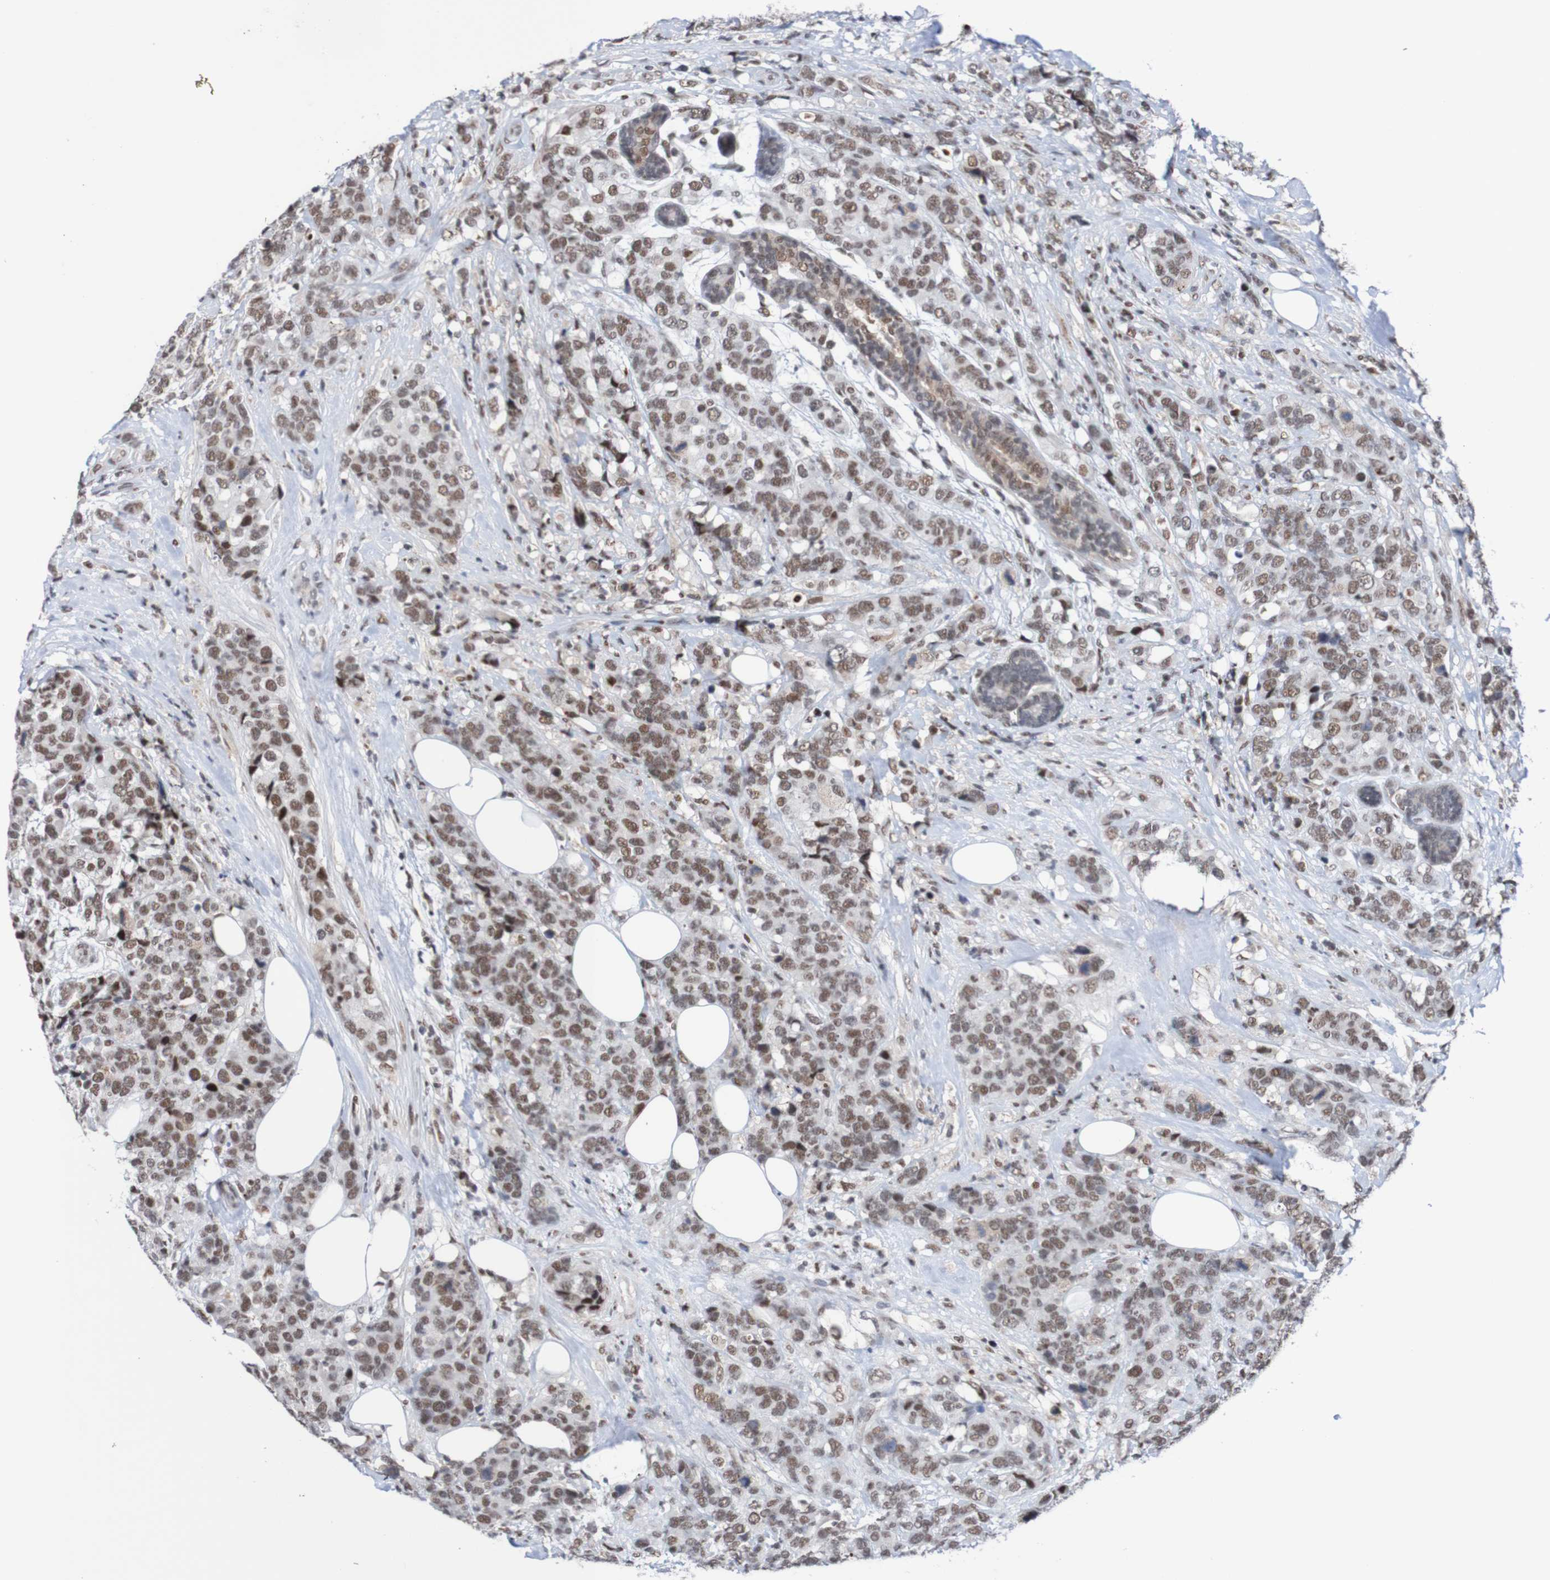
{"staining": {"intensity": "moderate", "quantity": ">75%", "location": "nuclear"}, "tissue": "breast cancer", "cell_type": "Tumor cells", "image_type": "cancer", "snomed": [{"axis": "morphology", "description": "Lobular carcinoma"}, {"axis": "topography", "description": "Breast"}], "caption": "This is an image of IHC staining of breast cancer, which shows moderate expression in the nuclear of tumor cells.", "gene": "CDC5L", "patient": {"sex": "female", "age": 59}}